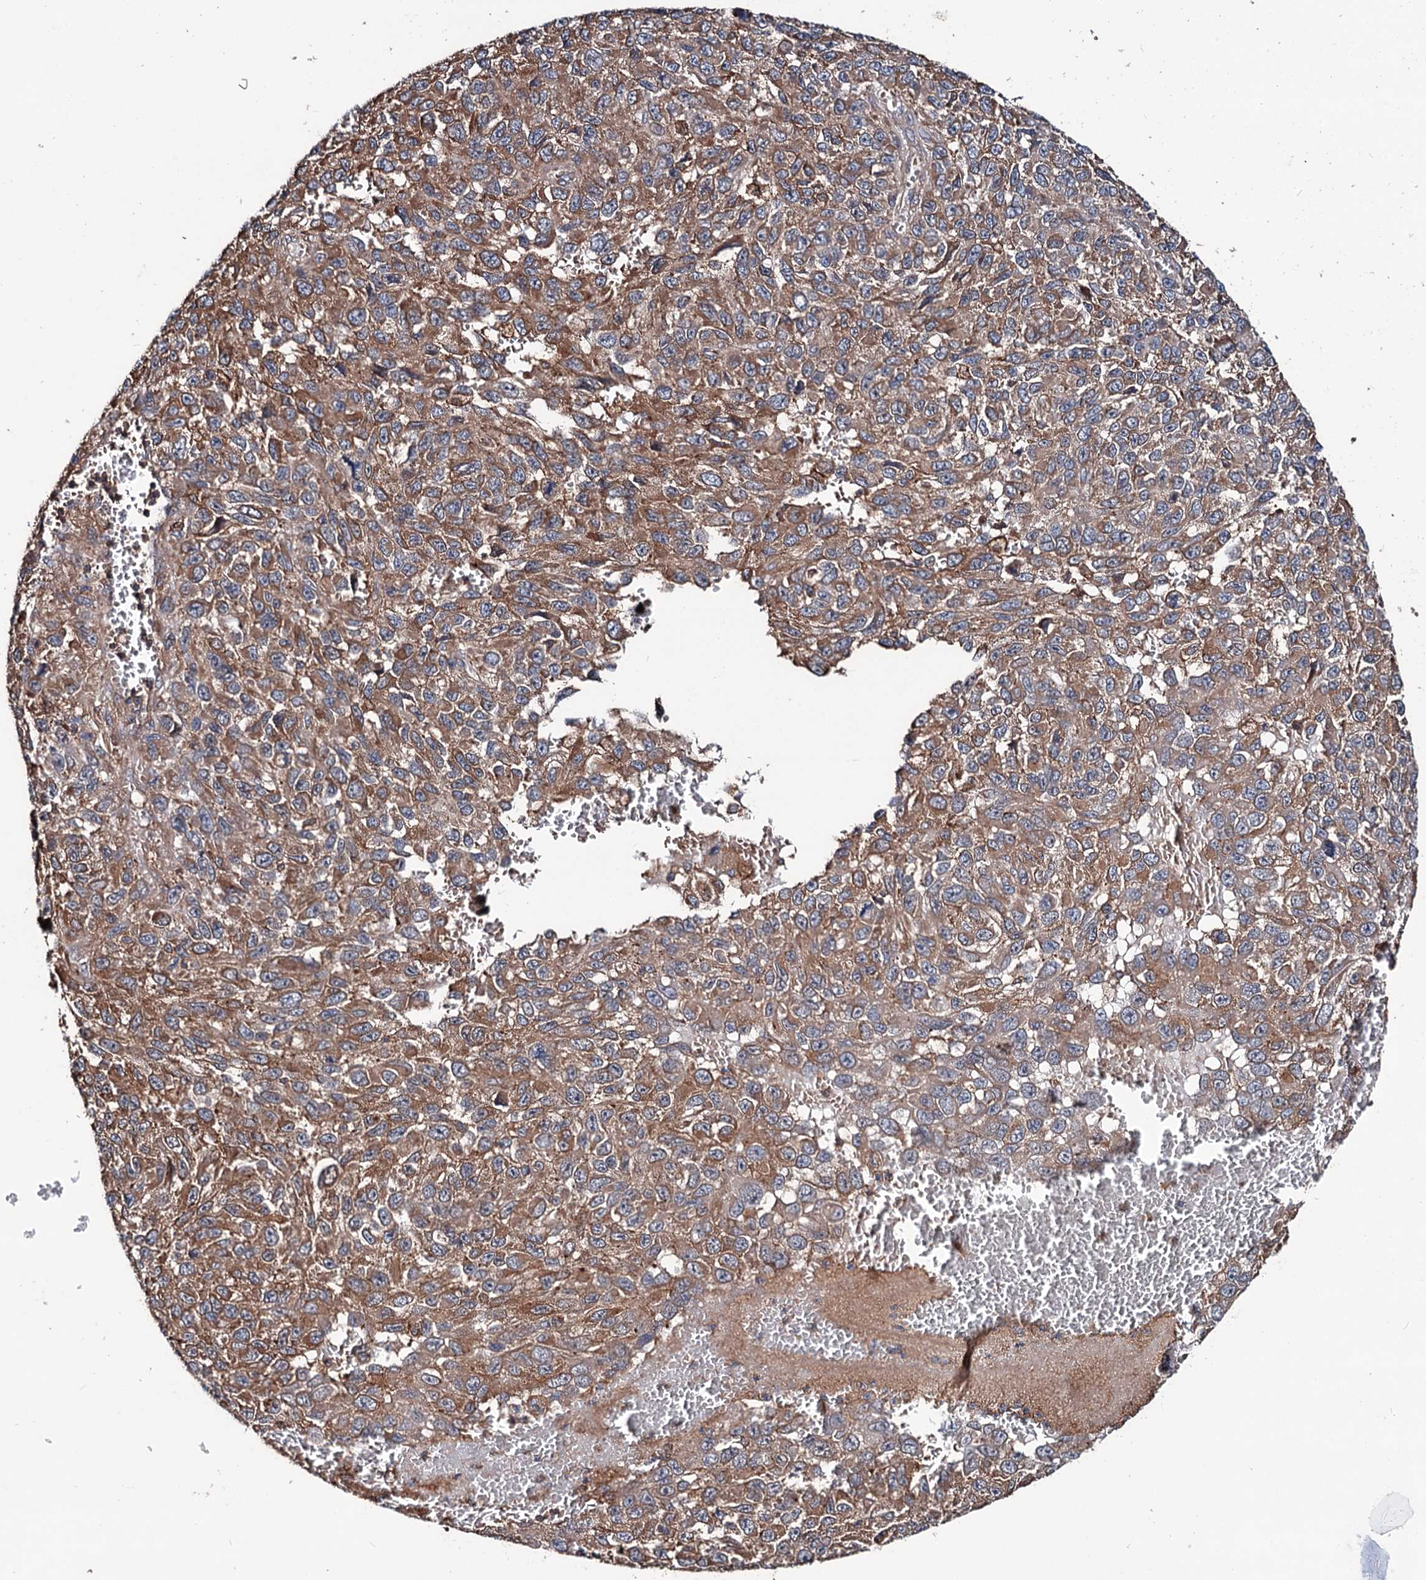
{"staining": {"intensity": "moderate", "quantity": ">75%", "location": "cytoplasmic/membranous"}, "tissue": "melanoma", "cell_type": "Tumor cells", "image_type": "cancer", "snomed": [{"axis": "morphology", "description": "Normal tissue, NOS"}, {"axis": "morphology", "description": "Malignant melanoma, NOS"}, {"axis": "topography", "description": "Skin"}], "caption": "About >75% of tumor cells in human melanoma exhibit moderate cytoplasmic/membranous protein staining as visualized by brown immunohistochemical staining.", "gene": "GRIP1", "patient": {"sex": "female", "age": 96}}